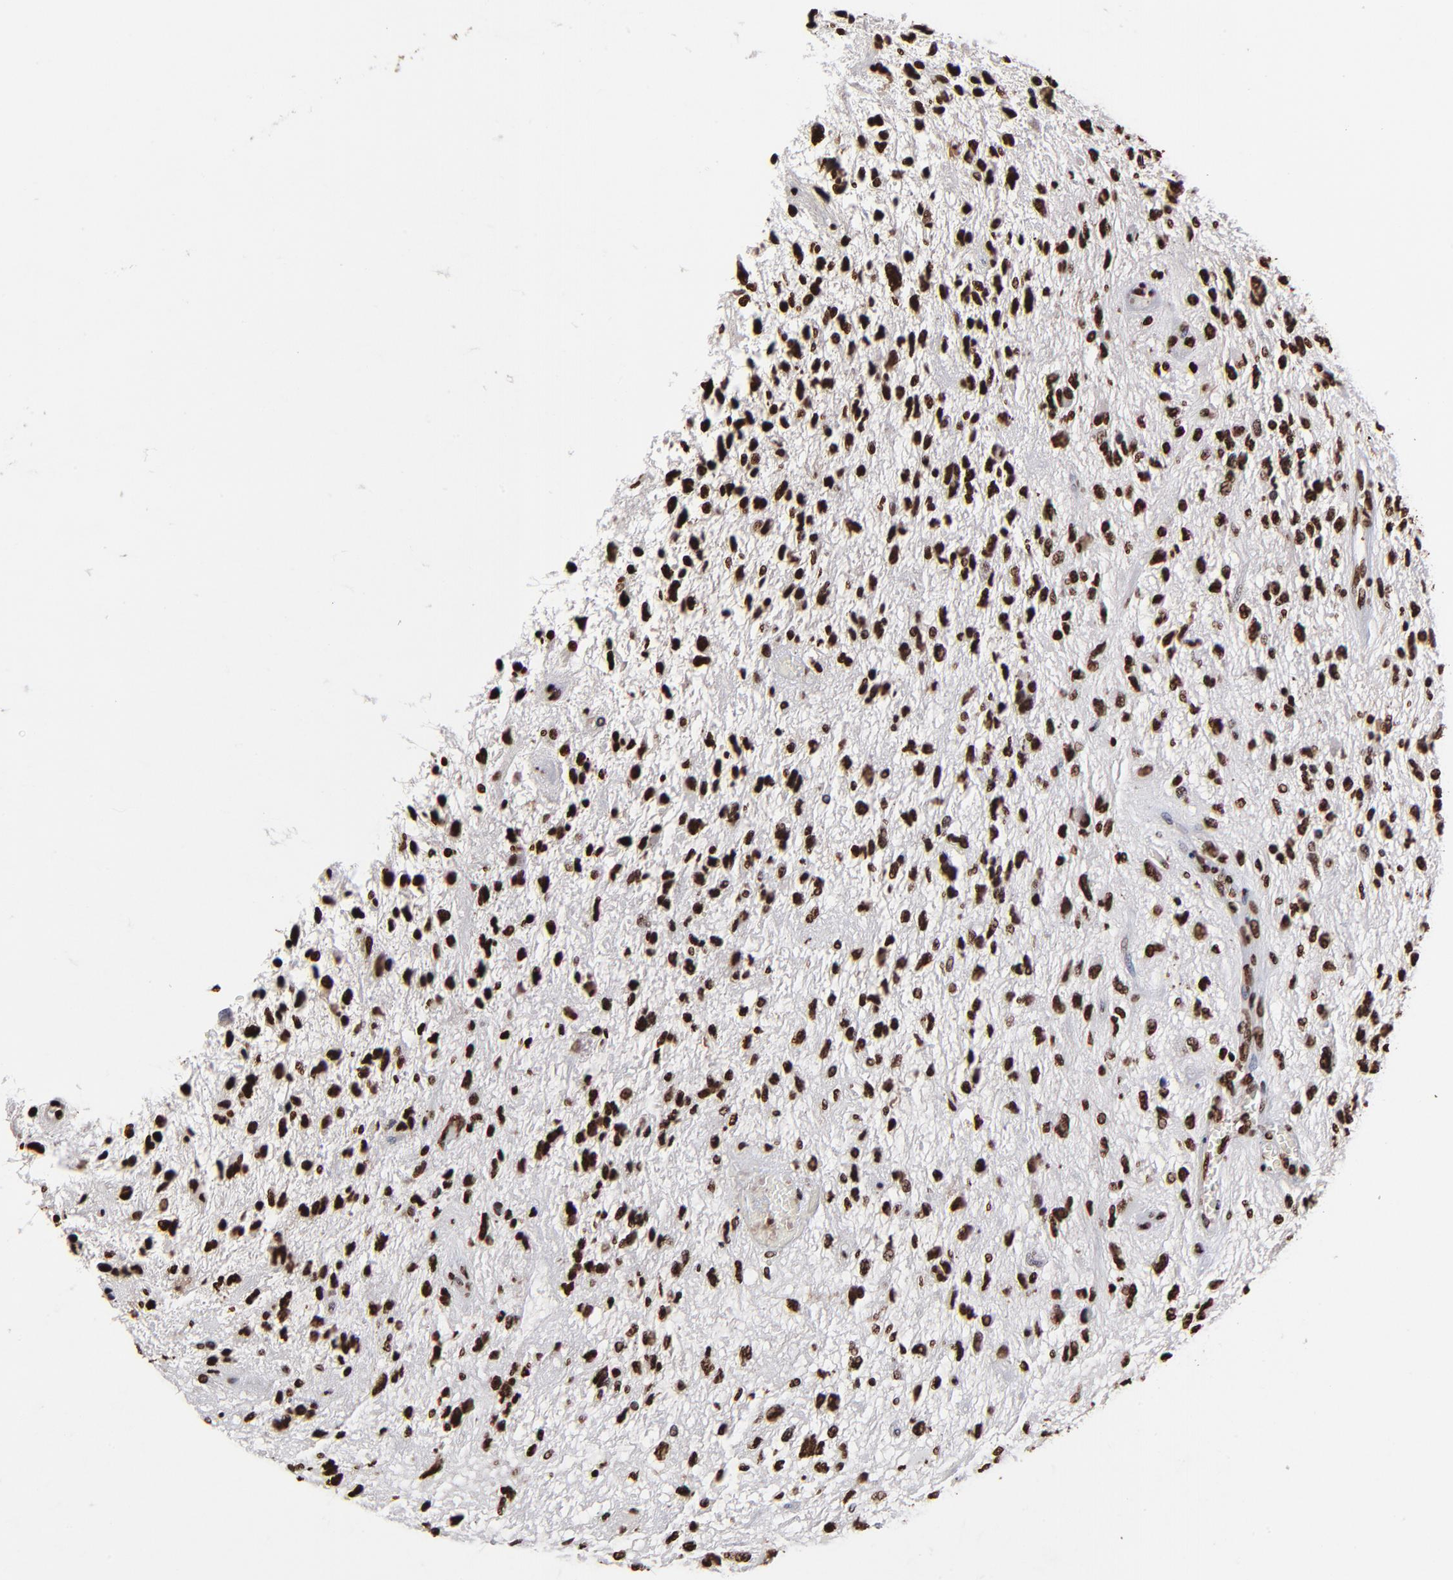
{"staining": {"intensity": "strong", "quantity": ">75%", "location": "nuclear"}, "tissue": "glioma", "cell_type": "Tumor cells", "image_type": "cancer", "snomed": [{"axis": "morphology", "description": "Glioma, malignant, High grade"}, {"axis": "topography", "description": "Brain"}], "caption": "The immunohistochemical stain highlights strong nuclear staining in tumor cells of glioma tissue.", "gene": "ZNF544", "patient": {"sex": "female", "age": 60}}